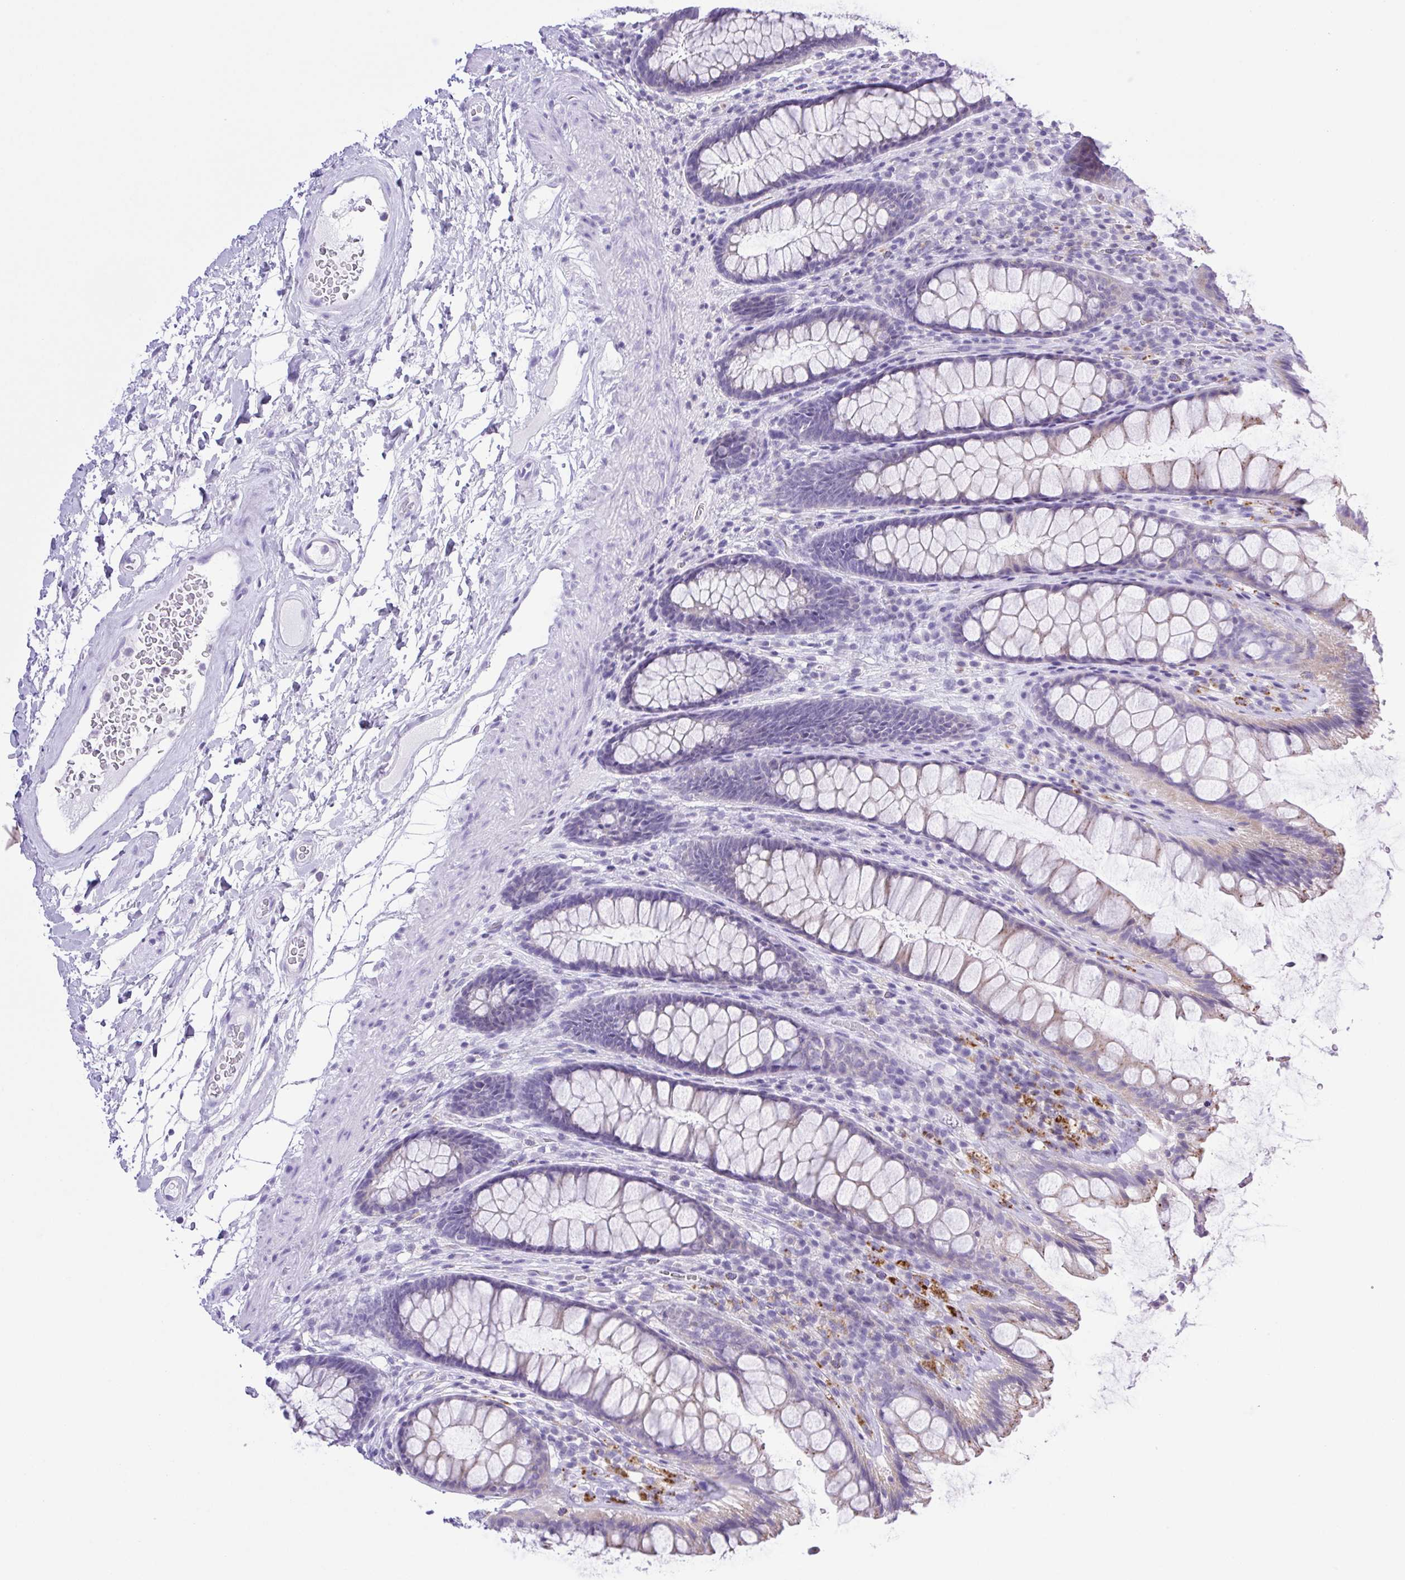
{"staining": {"intensity": "negative", "quantity": "none", "location": "none"}, "tissue": "rectum", "cell_type": "Glandular cells", "image_type": "normal", "snomed": [{"axis": "morphology", "description": "Normal tissue, NOS"}, {"axis": "topography", "description": "Rectum"}], "caption": "Glandular cells are negative for brown protein staining in unremarkable rectum.", "gene": "SYNPR", "patient": {"sex": "male", "age": 72}}